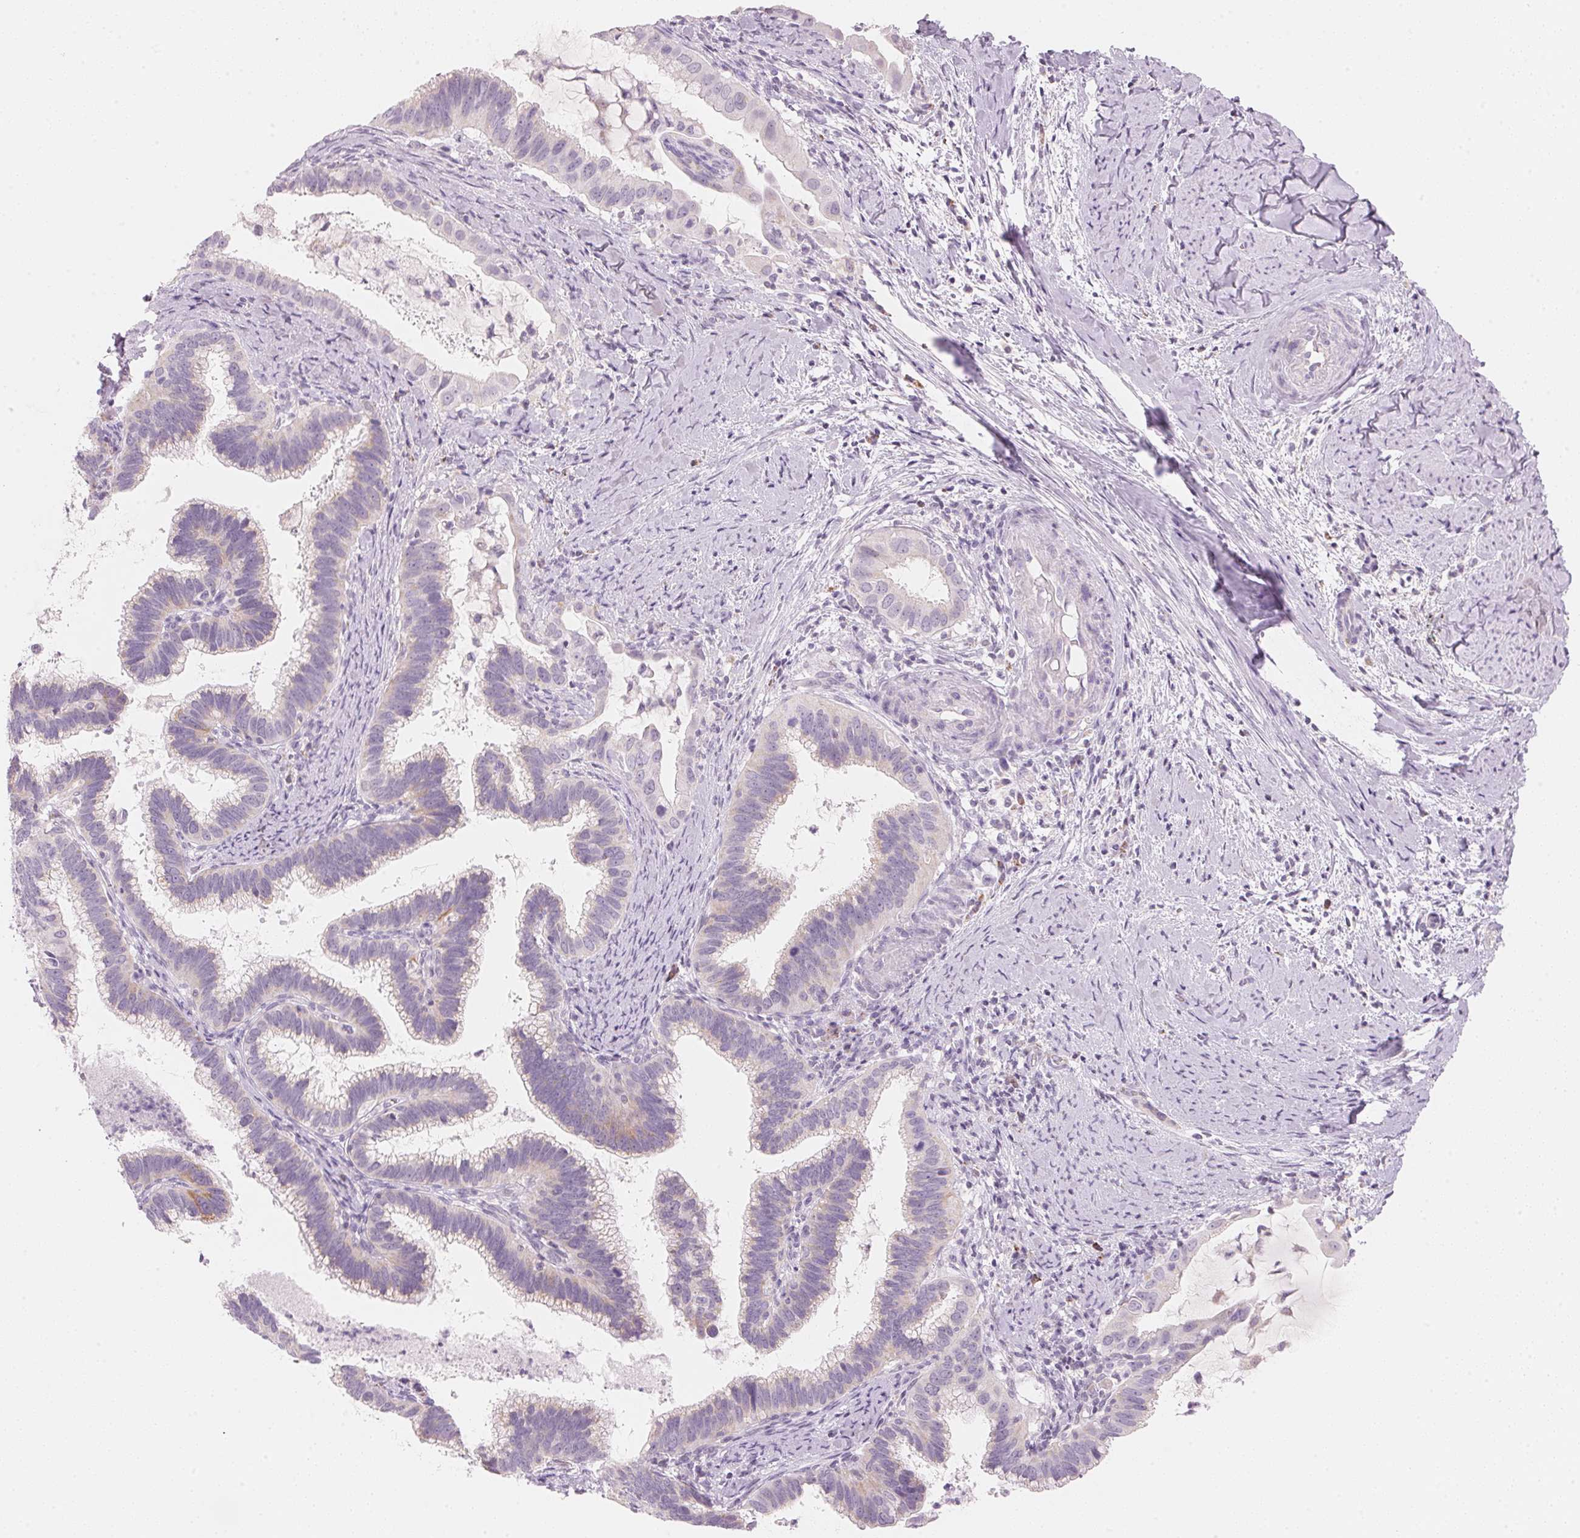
{"staining": {"intensity": "weak", "quantity": "<25%", "location": "cytoplasmic/membranous"}, "tissue": "cervical cancer", "cell_type": "Tumor cells", "image_type": "cancer", "snomed": [{"axis": "morphology", "description": "Adenocarcinoma, NOS"}, {"axis": "topography", "description": "Cervix"}], "caption": "IHC image of adenocarcinoma (cervical) stained for a protein (brown), which exhibits no positivity in tumor cells. (DAB immunohistochemistry (IHC), high magnification).", "gene": "HOXB13", "patient": {"sex": "female", "age": 61}}